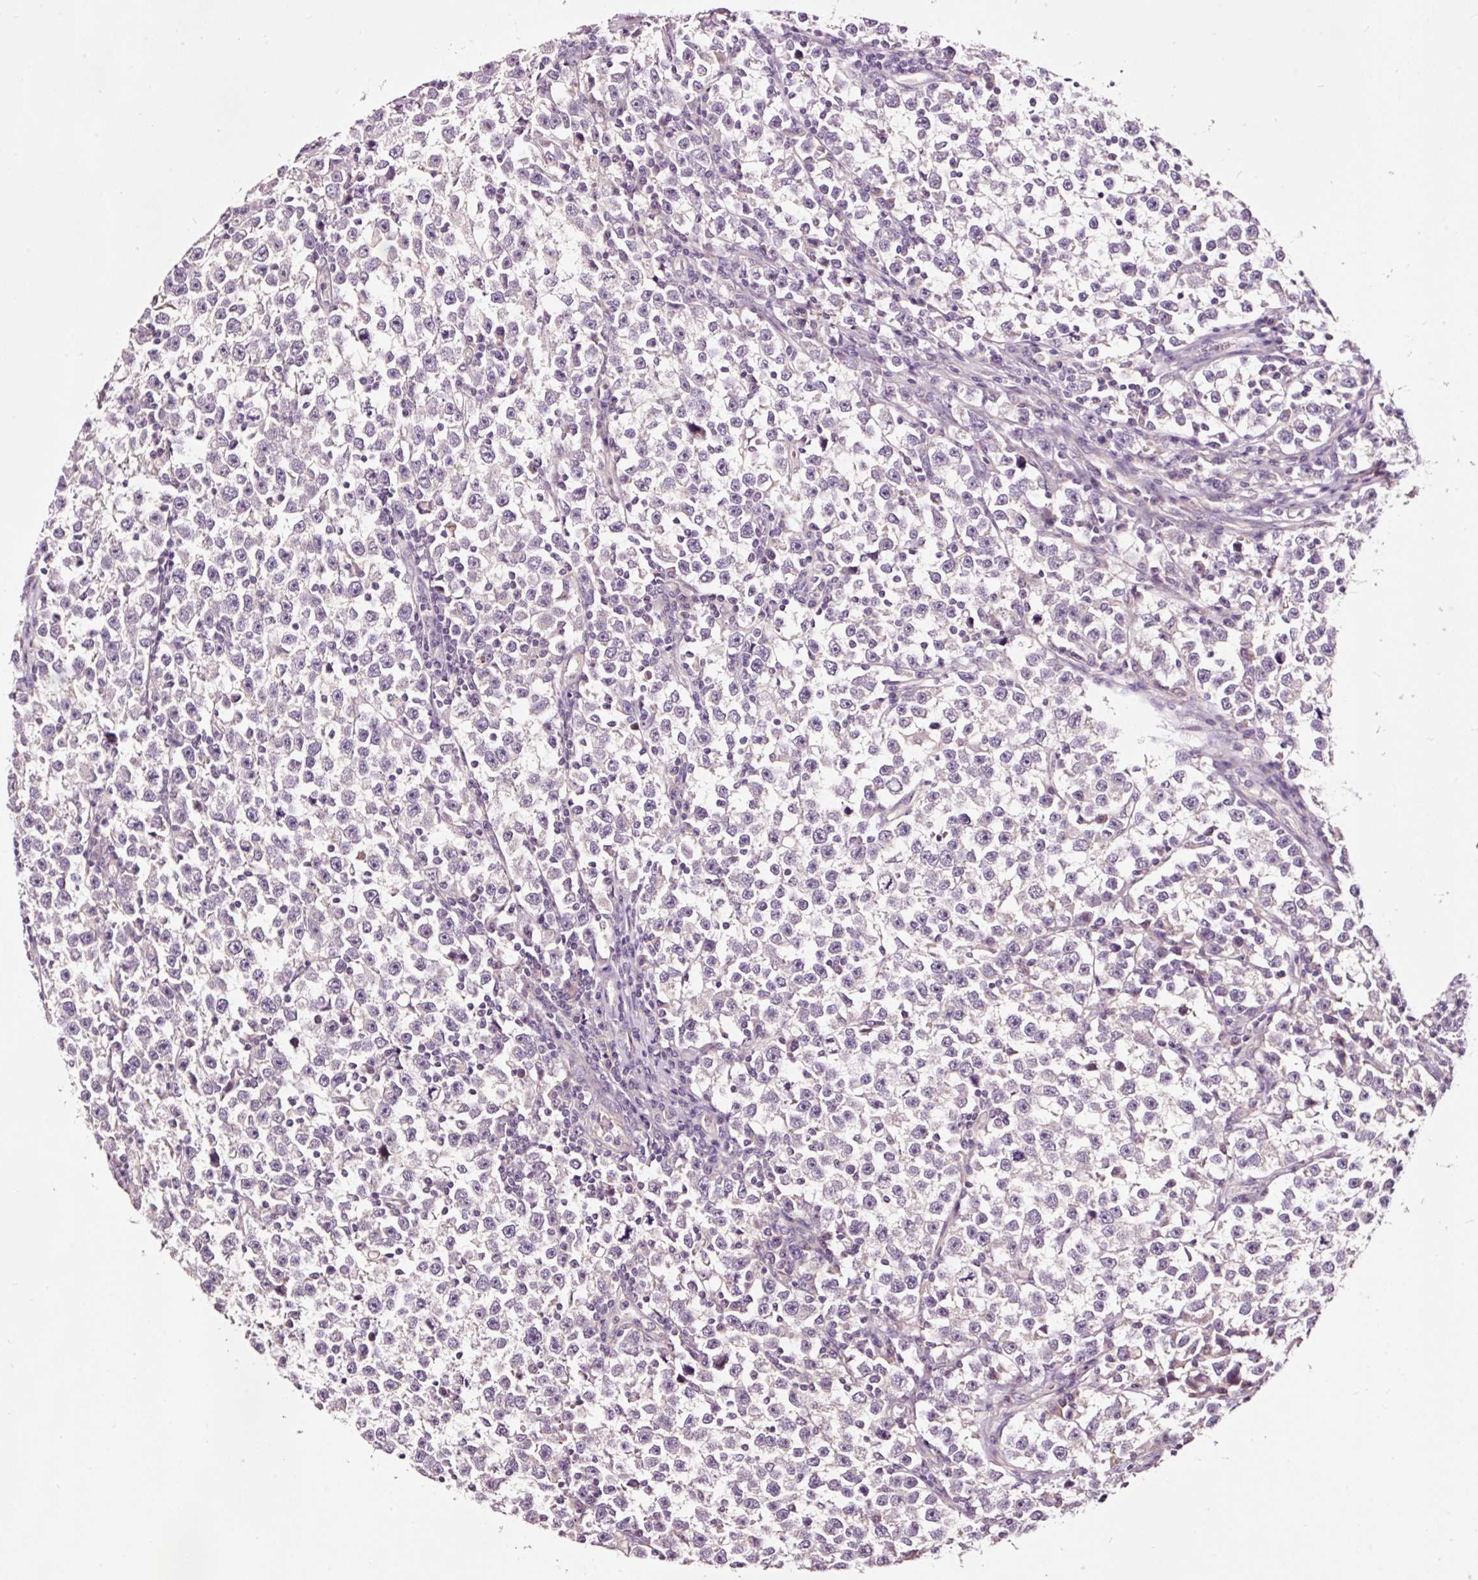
{"staining": {"intensity": "negative", "quantity": "none", "location": "none"}, "tissue": "testis cancer", "cell_type": "Tumor cells", "image_type": "cancer", "snomed": [{"axis": "morphology", "description": "Normal tissue, NOS"}, {"axis": "morphology", "description": "Seminoma, NOS"}, {"axis": "topography", "description": "Testis"}], "caption": "Tumor cells are negative for protein expression in human seminoma (testis).", "gene": "UTP14A", "patient": {"sex": "male", "age": 43}}